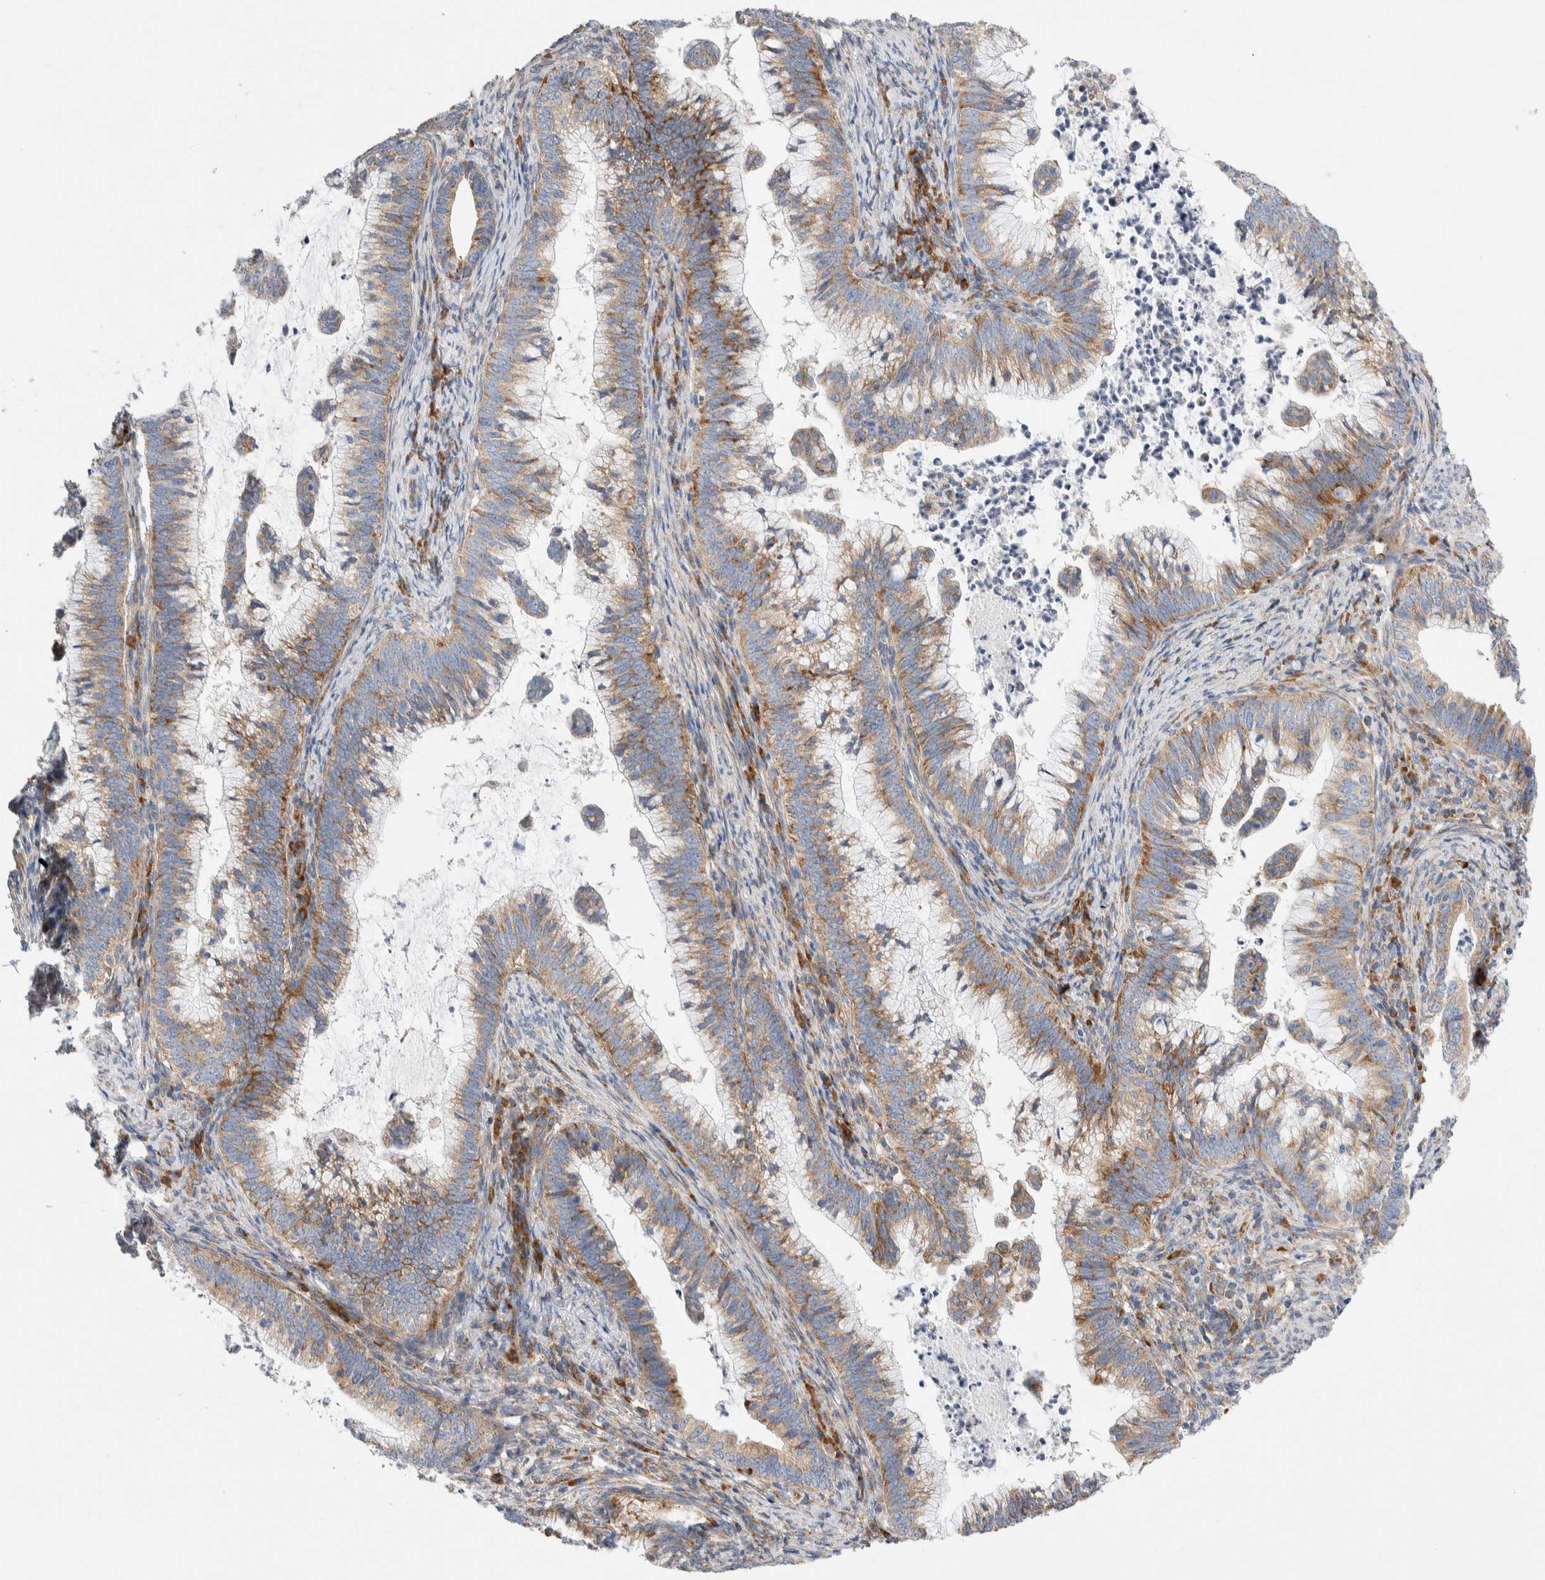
{"staining": {"intensity": "moderate", "quantity": ">75%", "location": "cytoplasmic/membranous"}, "tissue": "cervical cancer", "cell_type": "Tumor cells", "image_type": "cancer", "snomed": [{"axis": "morphology", "description": "Adenocarcinoma, NOS"}, {"axis": "topography", "description": "Cervix"}], "caption": "There is medium levels of moderate cytoplasmic/membranous expression in tumor cells of adenocarcinoma (cervical), as demonstrated by immunohistochemical staining (brown color).", "gene": "RACK1", "patient": {"sex": "female", "age": 36}}